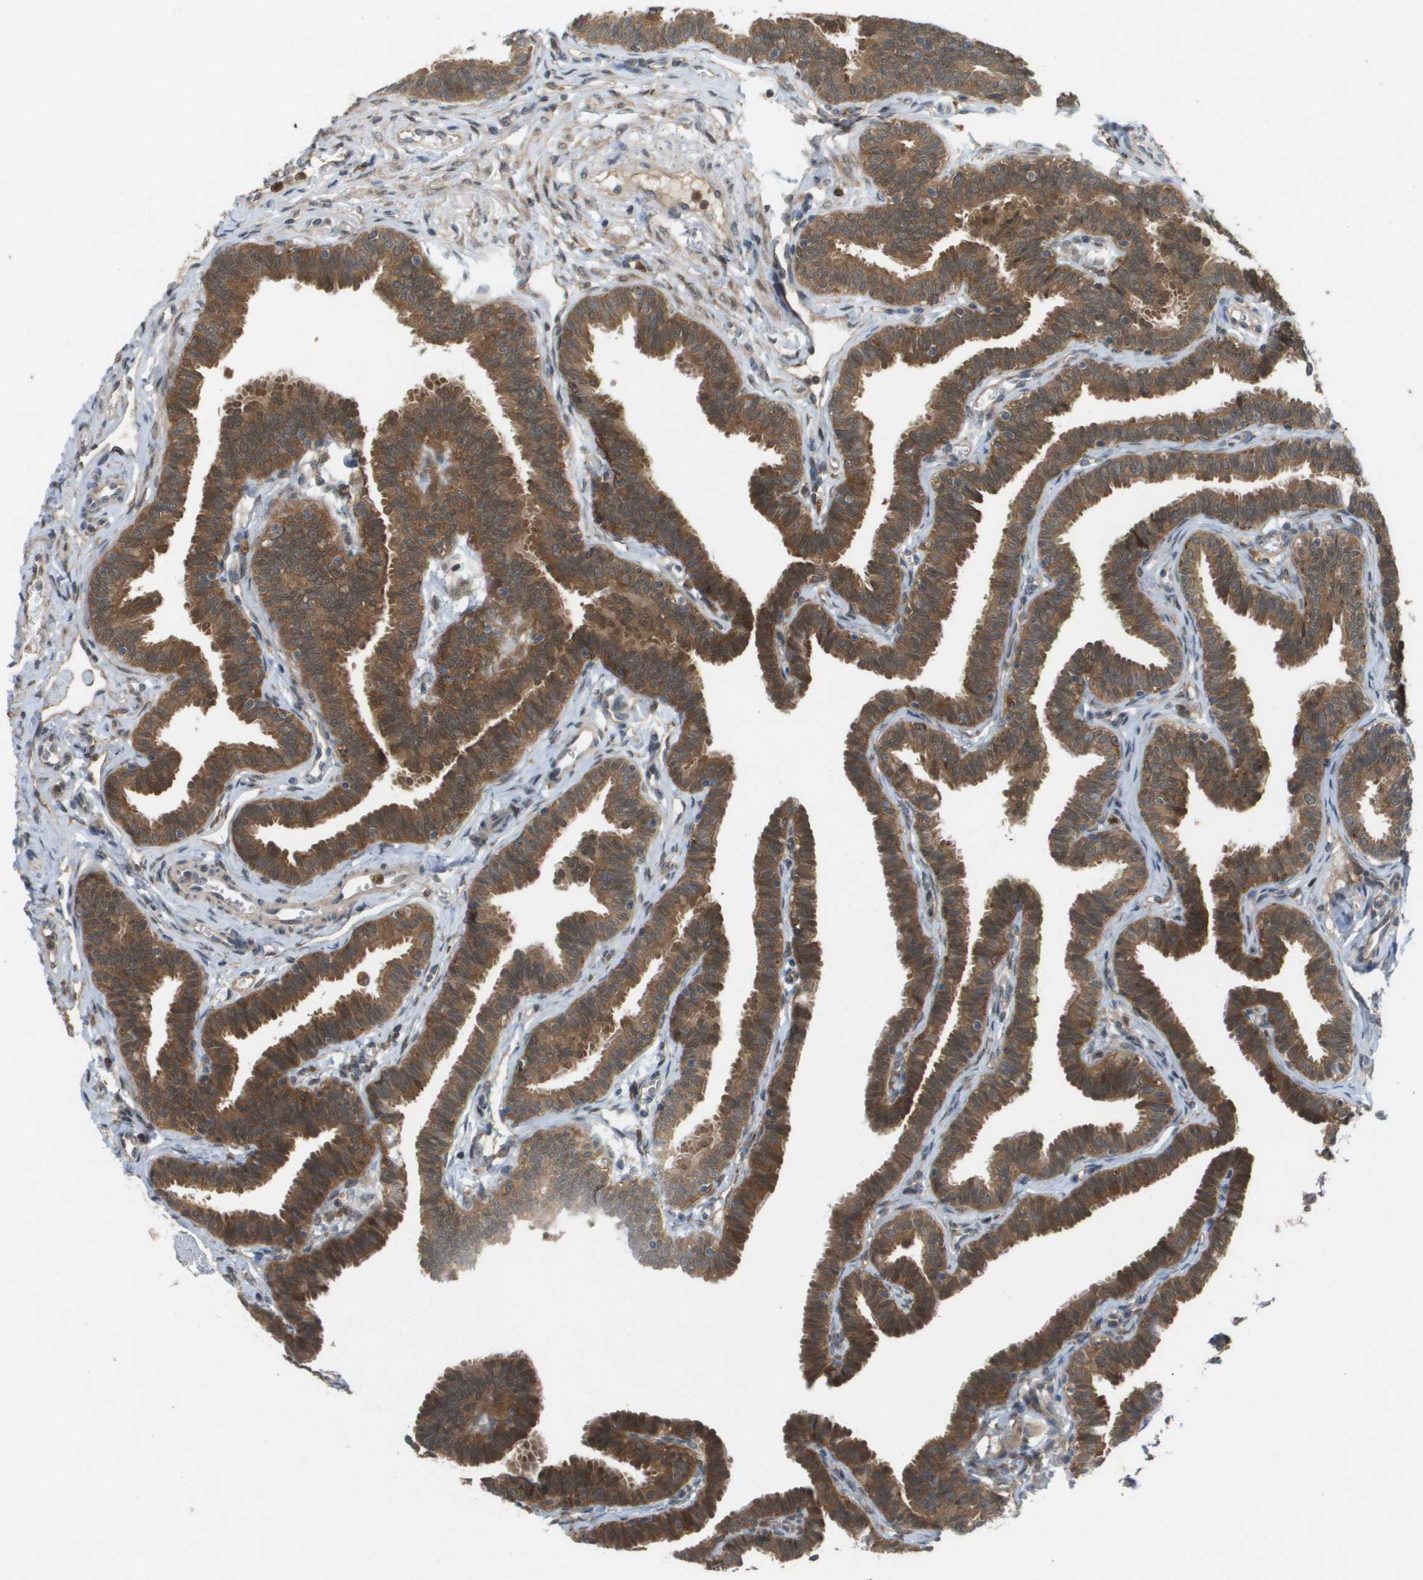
{"staining": {"intensity": "moderate", "quantity": ">75%", "location": "cytoplasmic/membranous"}, "tissue": "fallopian tube", "cell_type": "Glandular cells", "image_type": "normal", "snomed": [{"axis": "morphology", "description": "Normal tissue, NOS"}, {"axis": "topography", "description": "Fallopian tube"}, {"axis": "topography", "description": "Ovary"}], "caption": "Protein expression analysis of normal fallopian tube displays moderate cytoplasmic/membranous positivity in approximately >75% of glandular cells. The protein of interest is stained brown, and the nuclei are stained in blue (DAB IHC with brightfield microscopy, high magnification).", "gene": "PALD1", "patient": {"sex": "female", "age": 23}}